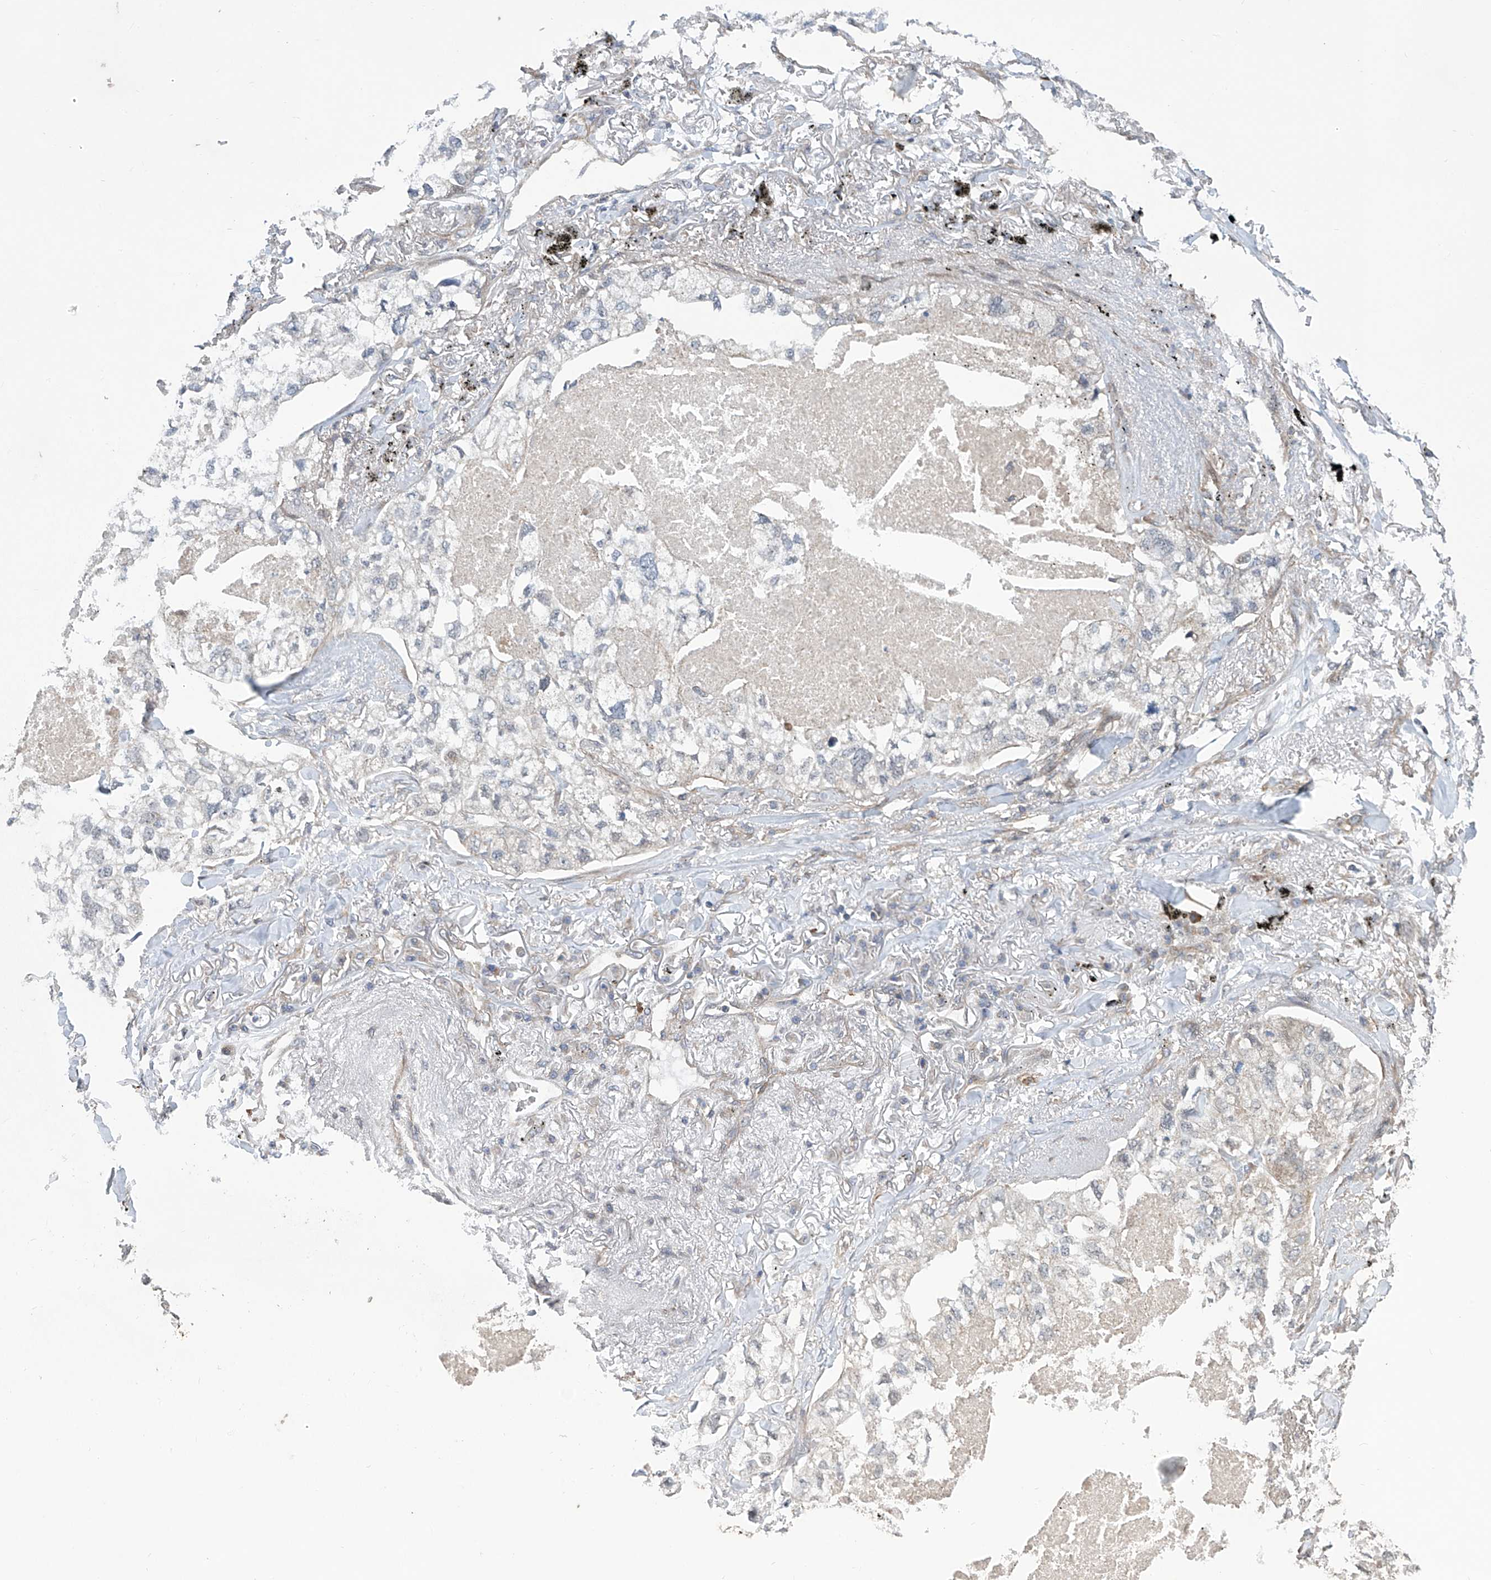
{"staining": {"intensity": "negative", "quantity": "none", "location": "none"}, "tissue": "lung cancer", "cell_type": "Tumor cells", "image_type": "cancer", "snomed": [{"axis": "morphology", "description": "Adenocarcinoma, NOS"}, {"axis": "topography", "description": "Lung"}], "caption": "Immunohistochemistry (IHC) of lung cancer displays no expression in tumor cells. The staining is performed using DAB (3,3'-diaminobenzidine) brown chromogen with nuclei counter-stained in using hematoxylin.", "gene": "EIF2D", "patient": {"sex": "male", "age": 65}}